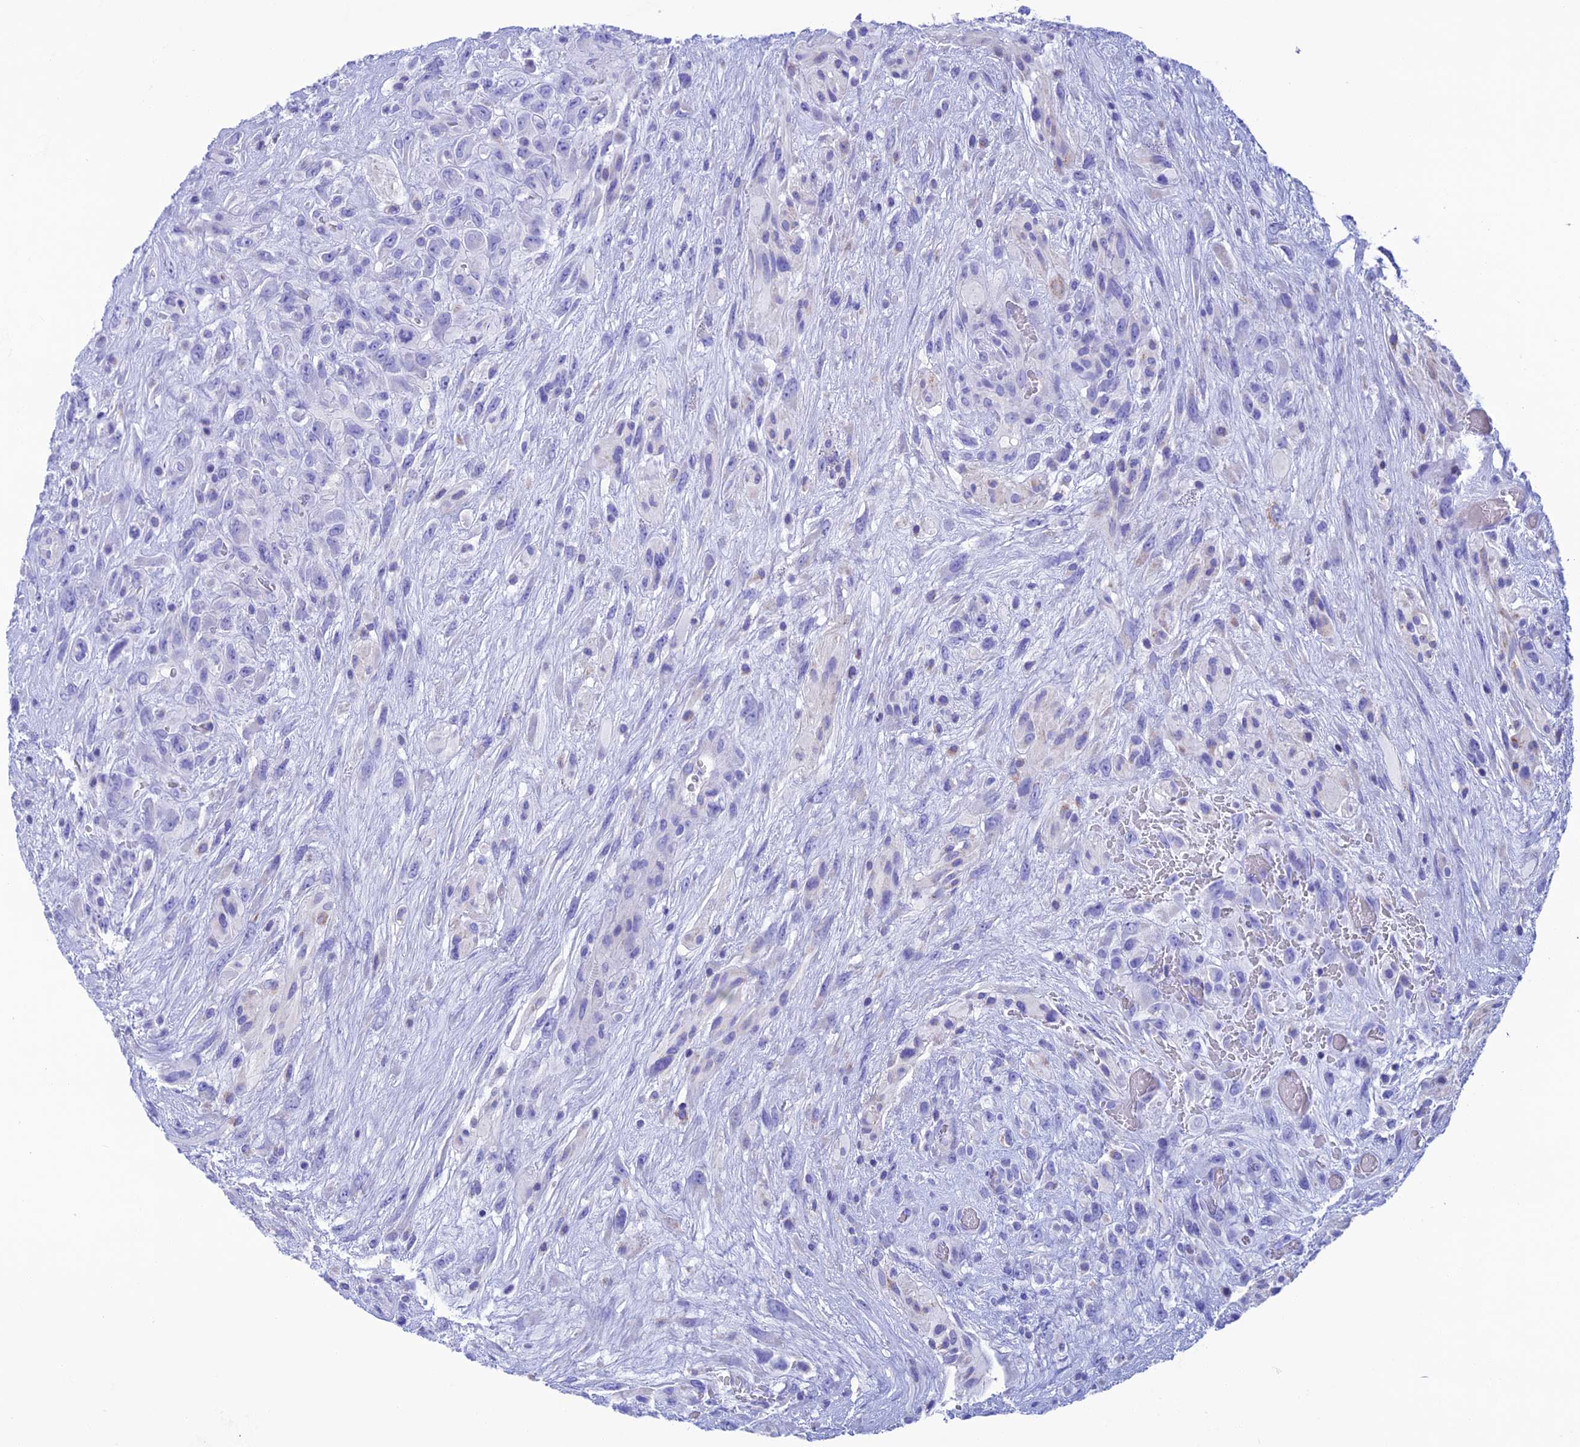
{"staining": {"intensity": "negative", "quantity": "none", "location": "none"}, "tissue": "glioma", "cell_type": "Tumor cells", "image_type": "cancer", "snomed": [{"axis": "morphology", "description": "Glioma, malignant, High grade"}, {"axis": "topography", "description": "Brain"}], "caption": "A photomicrograph of human glioma is negative for staining in tumor cells.", "gene": "NXPE4", "patient": {"sex": "male", "age": 61}}